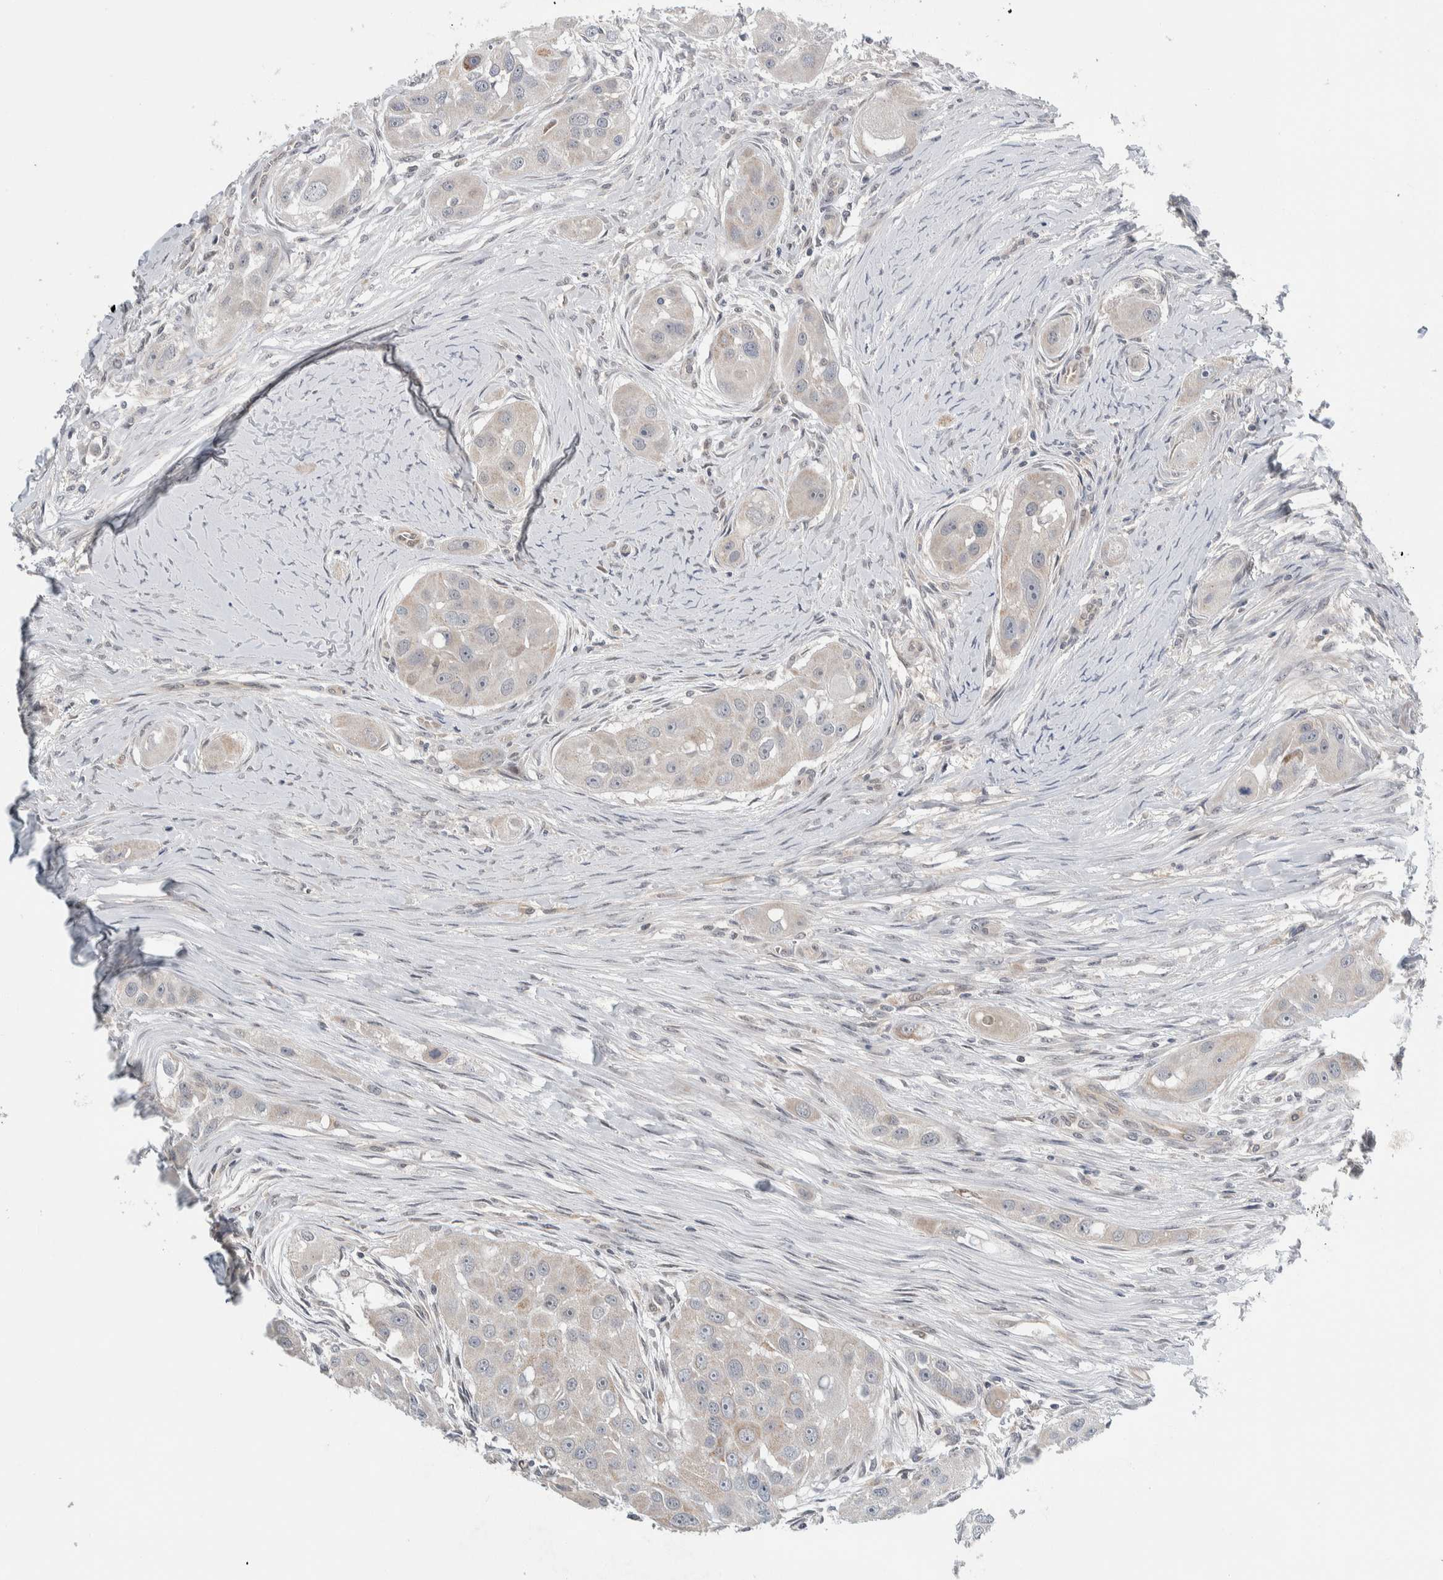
{"staining": {"intensity": "weak", "quantity": "<25%", "location": "cytoplasmic/membranous"}, "tissue": "head and neck cancer", "cell_type": "Tumor cells", "image_type": "cancer", "snomed": [{"axis": "morphology", "description": "Normal tissue, NOS"}, {"axis": "morphology", "description": "Squamous cell carcinoma, NOS"}, {"axis": "topography", "description": "Skeletal muscle"}, {"axis": "topography", "description": "Head-Neck"}], "caption": "The IHC micrograph has no significant expression in tumor cells of head and neck cancer (squamous cell carcinoma) tissue.", "gene": "SHPK", "patient": {"sex": "male", "age": 51}}